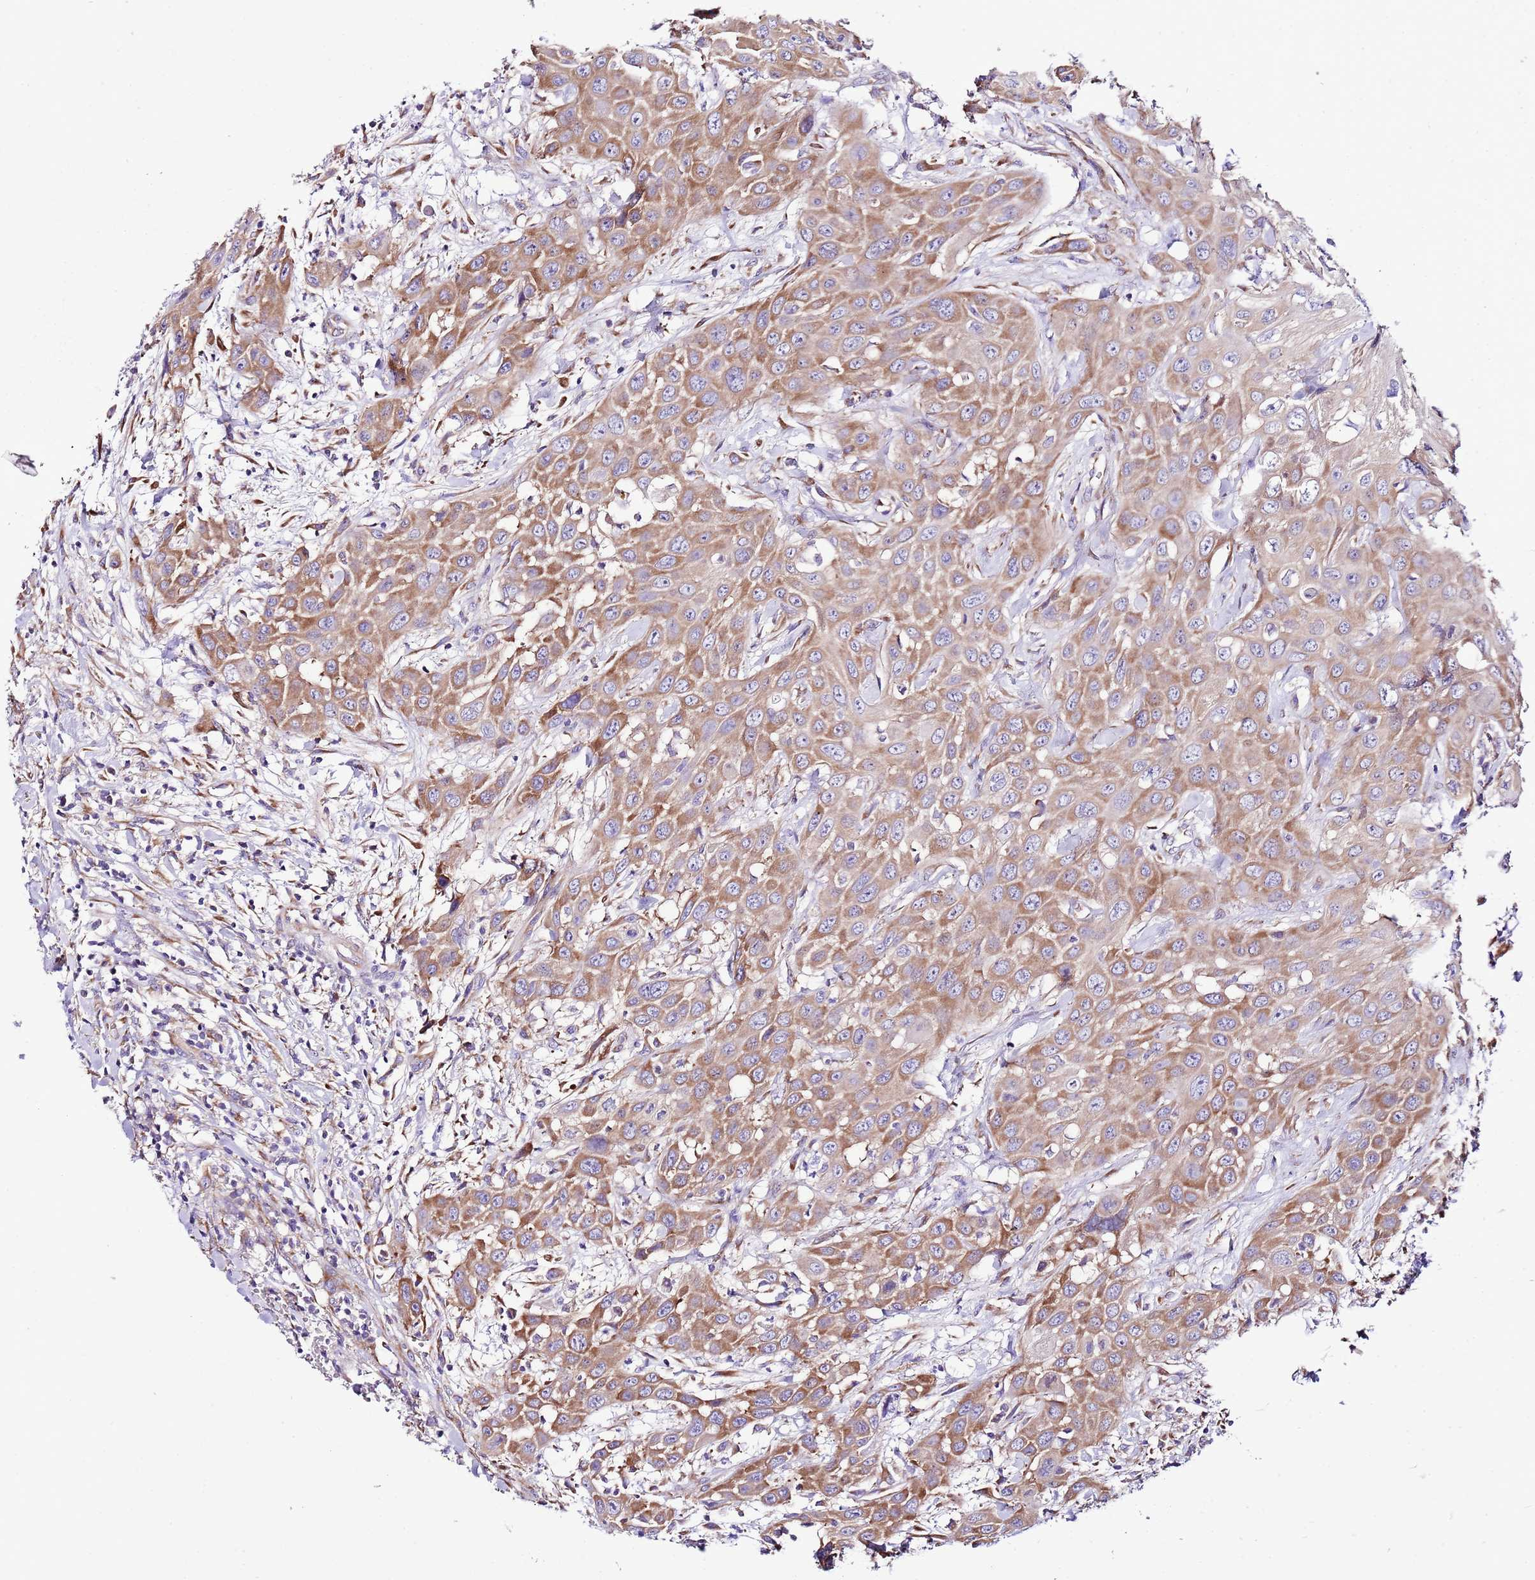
{"staining": {"intensity": "moderate", "quantity": ">75%", "location": "cytoplasmic/membranous"}, "tissue": "head and neck cancer", "cell_type": "Tumor cells", "image_type": "cancer", "snomed": [{"axis": "morphology", "description": "Squamous cell carcinoma, NOS"}, {"axis": "topography", "description": "Head-Neck"}], "caption": "High-magnification brightfield microscopy of head and neck cancer (squamous cell carcinoma) stained with DAB (brown) and counterstained with hematoxylin (blue). tumor cells exhibit moderate cytoplasmic/membranous expression is identified in approximately>75% of cells.", "gene": "RPS10", "patient": {"sex": "male", "age": 81}}